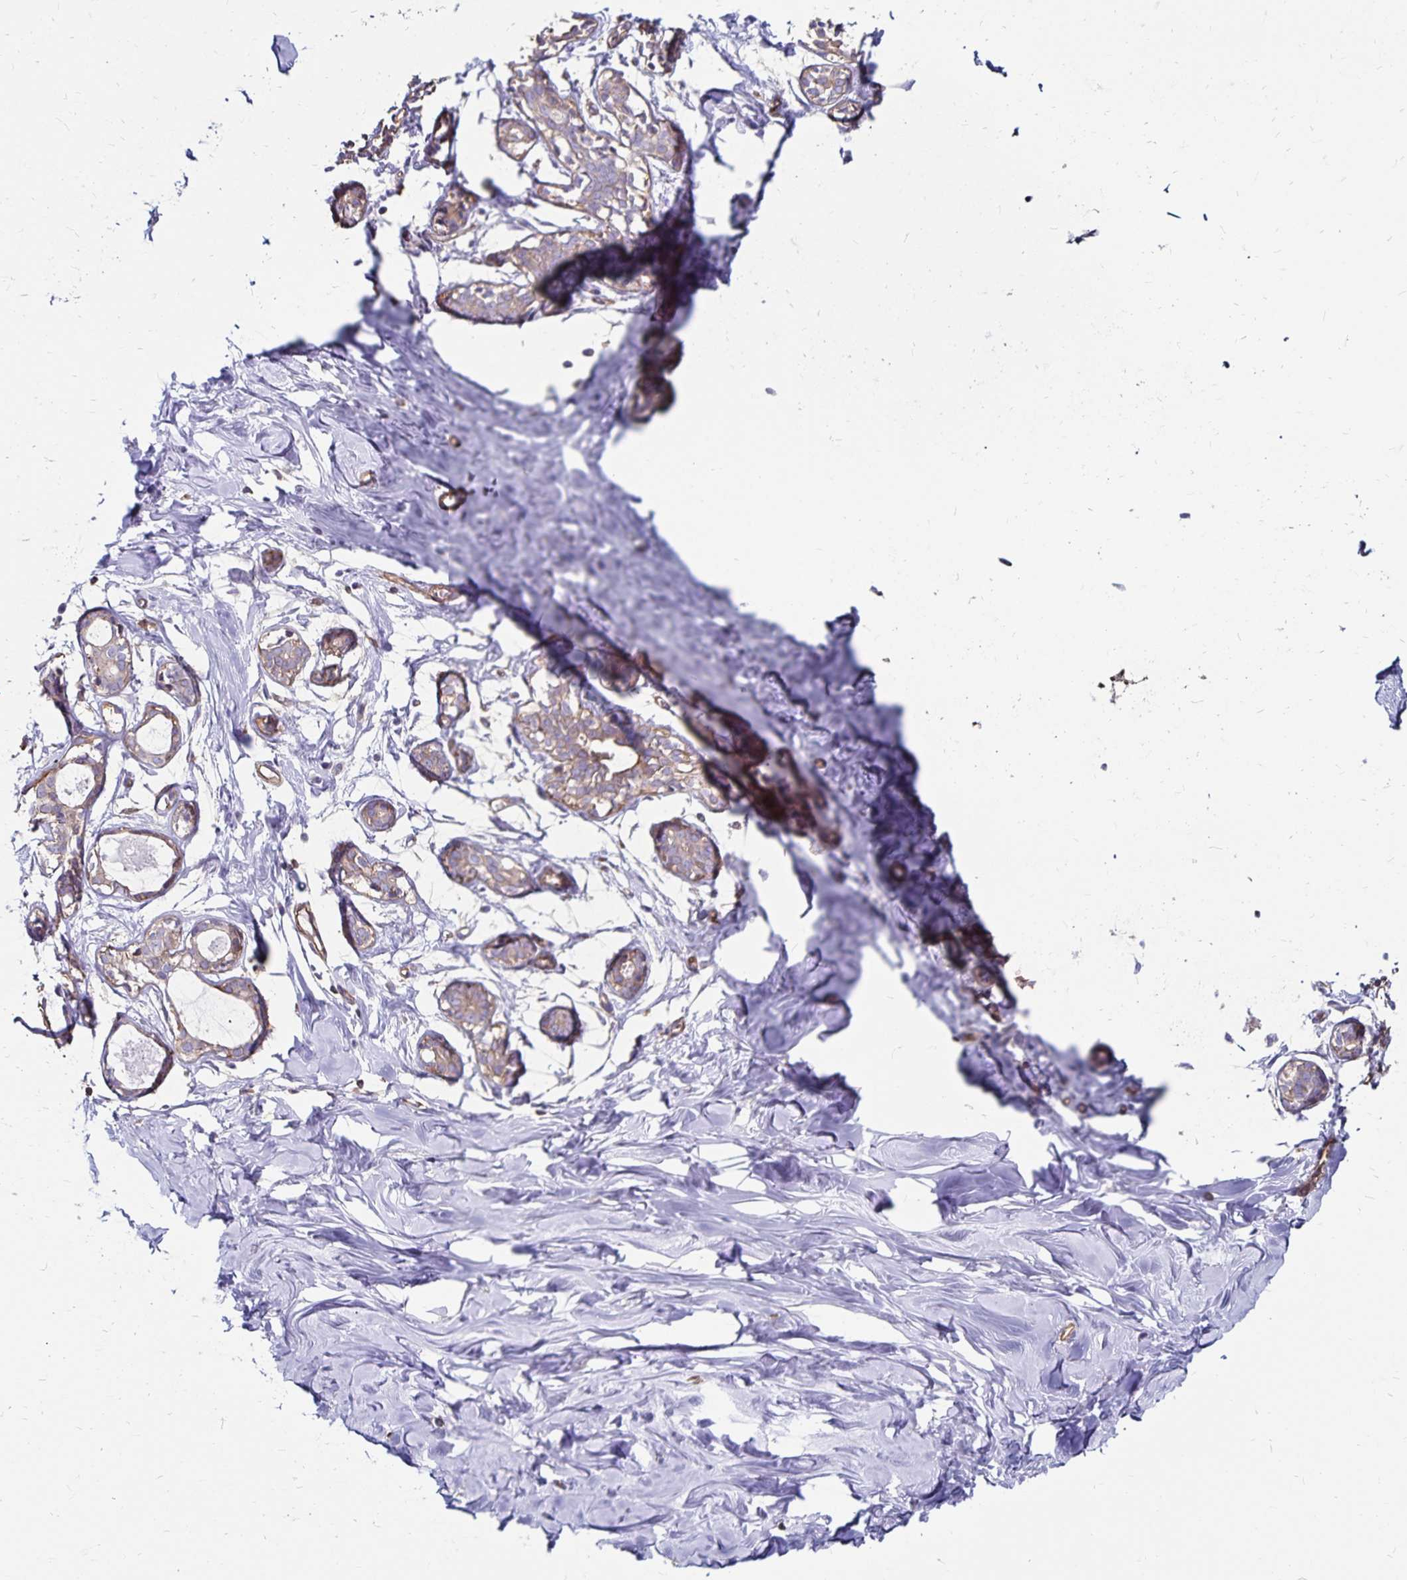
{"staining": {"intensity": "negative", "quantity": "none", "location": "none"}, "tissue": "breast", "cell_type": "Adipocytes", "image_type": "normal", "snomed": [{"axis": "morphology", "description": "Normal tissue, NOS"}, {"axis": "topography", "description": "Breast"}], "caption": "High power microscopy image of an immunohistochemistry micrograph of benign breast, revealing no significant expression in adipocytes. (Brightfield microscopy of DAB (3,3'-diaminobenzidine) immunohistochemistry at high magnification).", "gene": "RPRML", "patient": {"sex": "female", "age": 27}}